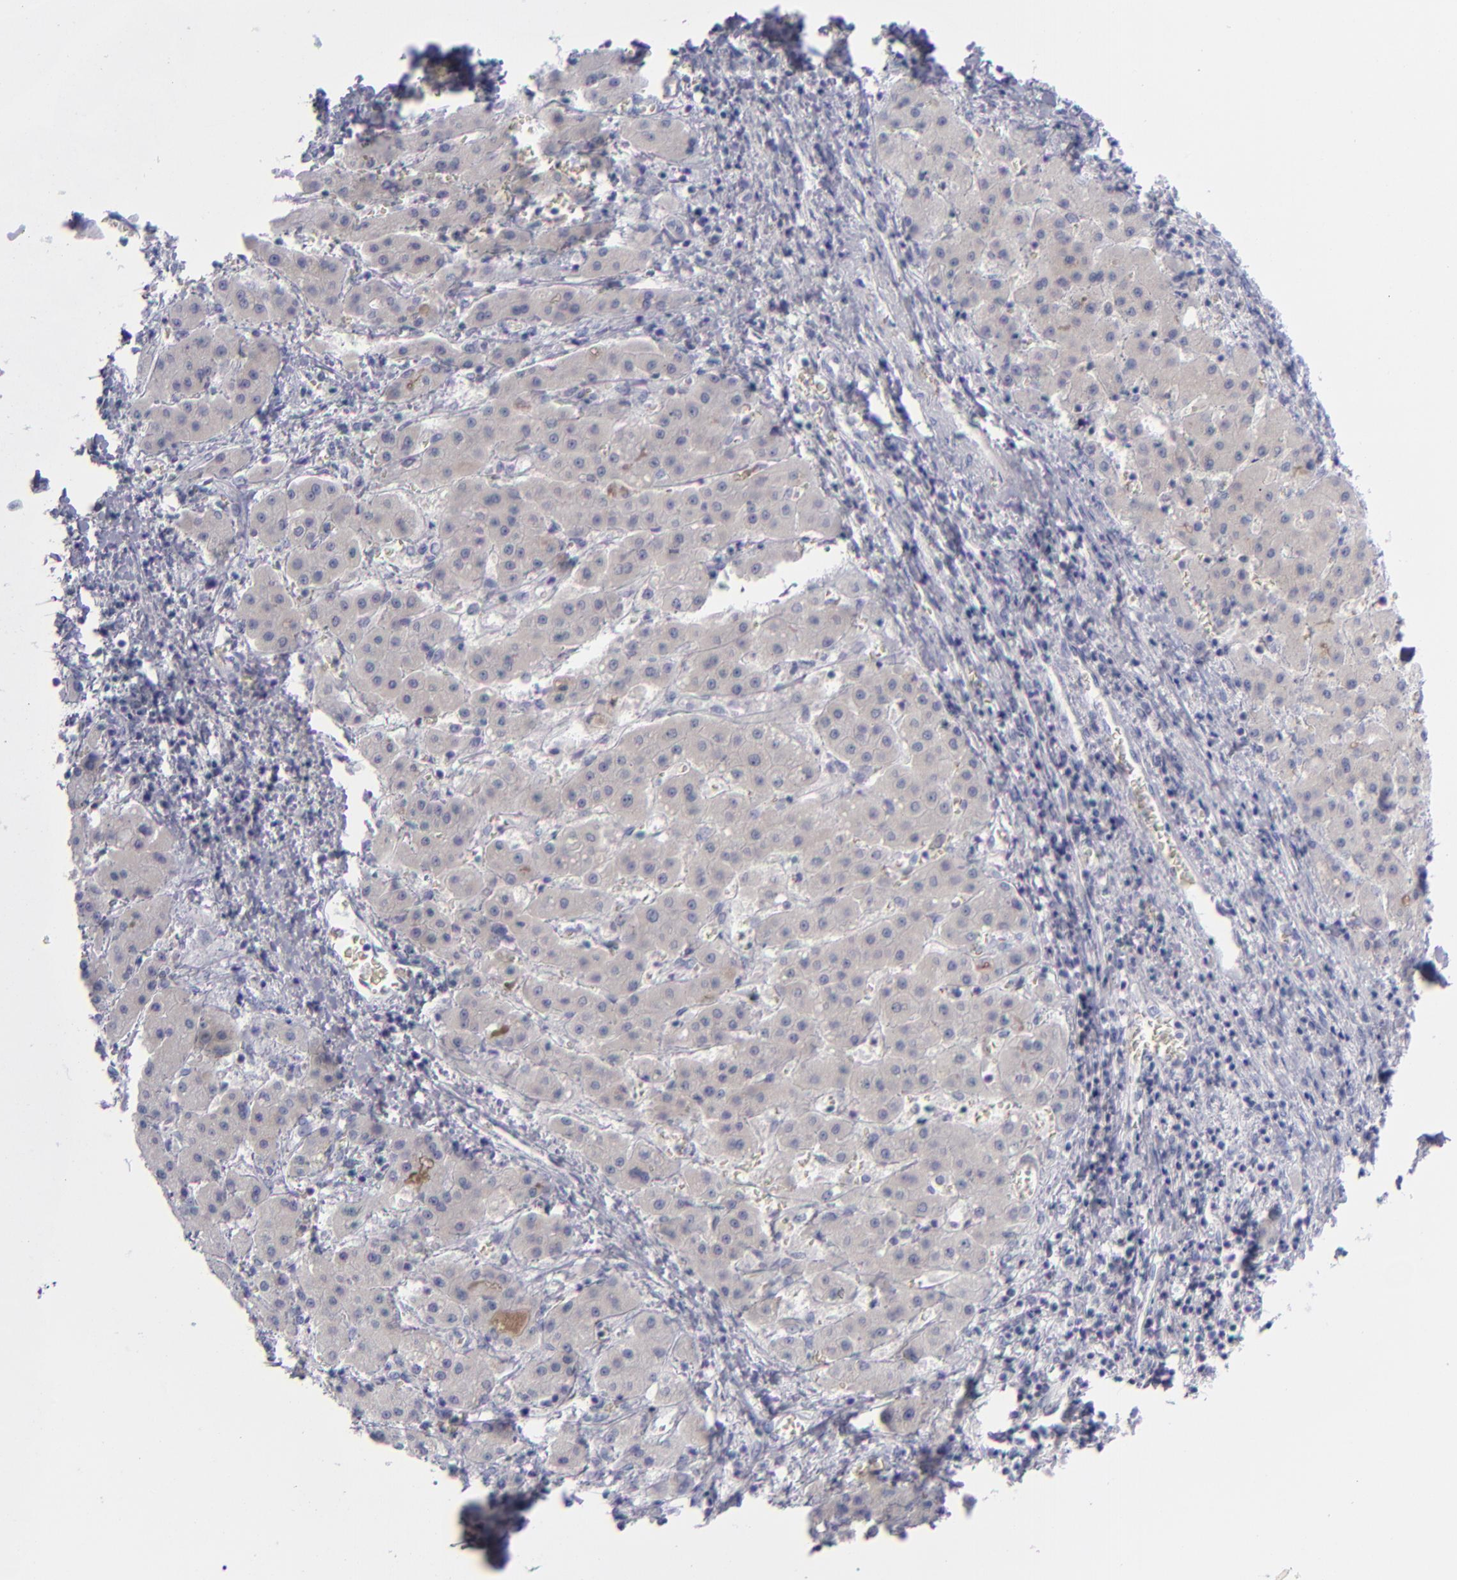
{"staining": {"intensity": "negative", "quantity": "none", "location": "none"}, "tissue": "liver cancer", "cell_type": "Tumor cells", "image_type": "cancer", "snomed": [{"axis": "morphology", "description": "Carcinoma, Hepatocellular, NOS"}, {"axis": "topography", "description": "Liver"}], "caption": "Protein analysis of liver cancer (hepatocellular carcinoma) demonstrates no significant expression in tumor cells. (DAB (3,3'-diaminobenzidine) immunohistochemistry (IHC) with hematoxylin counter stain).", "gene": "AURKA", "patient": {"sex": "male", "age": 24}}